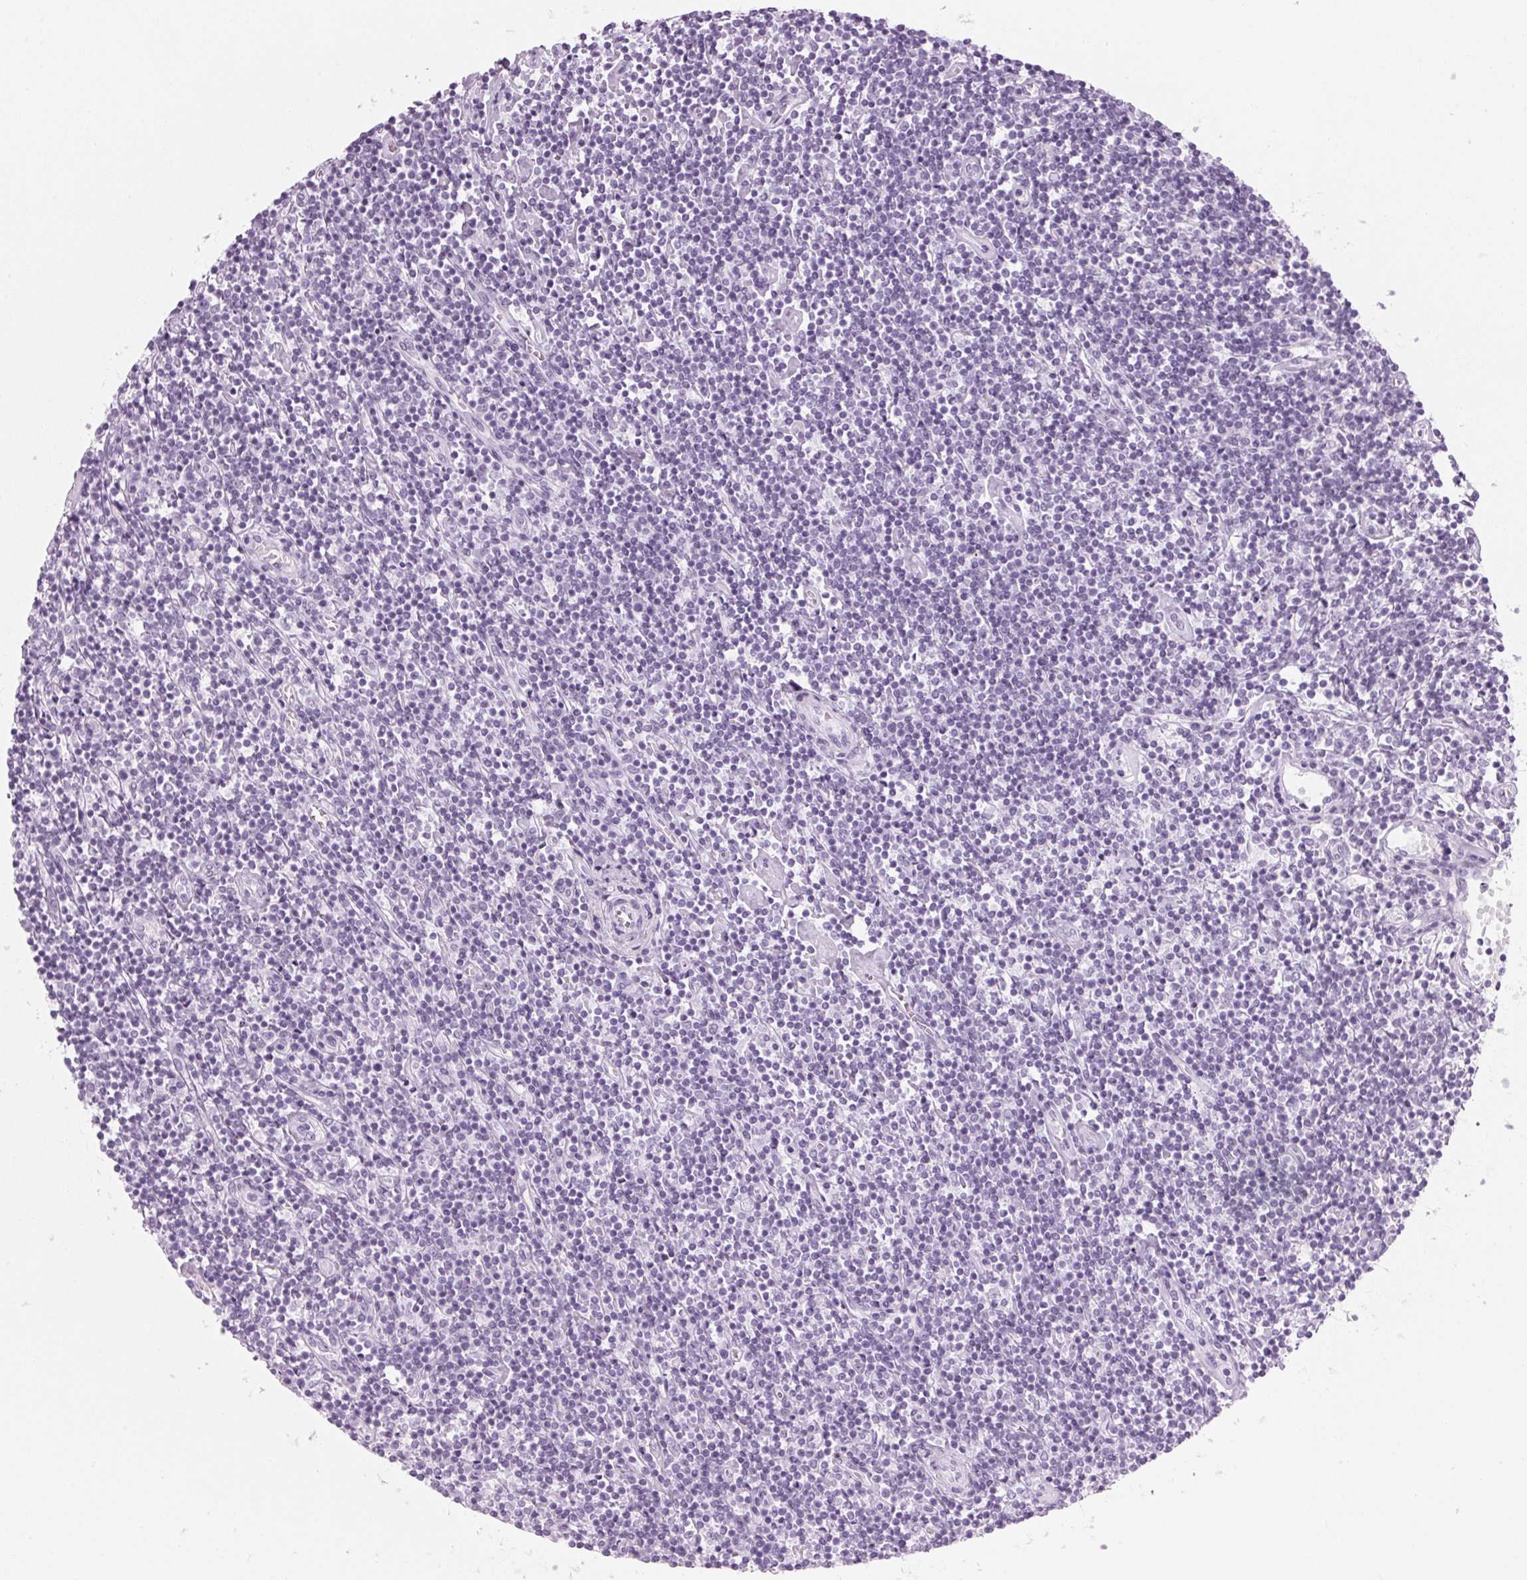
{"staining": {"intensity": "negative", "quantity": "none", "location": "none"}, "tissue": "lymphoma", "cell_type": "Tumor cells", "image_type": "cancer", "snomed": [{"axis": "morphology", "description": "Hodgkin's disease, NOS"}, {"axis": "topography", "description": "Lymph node"}], "caption": "There is no significant expression in tumor cells of Hodgkin's disease. Brightfield microscopy of immunohistochemistry (IHC) stained with DAB (brown) and hematoxylin (blue), captured at high magnification.", "gene": "DNTTIP2", "patient": {"sex": "male", "age": 40}}